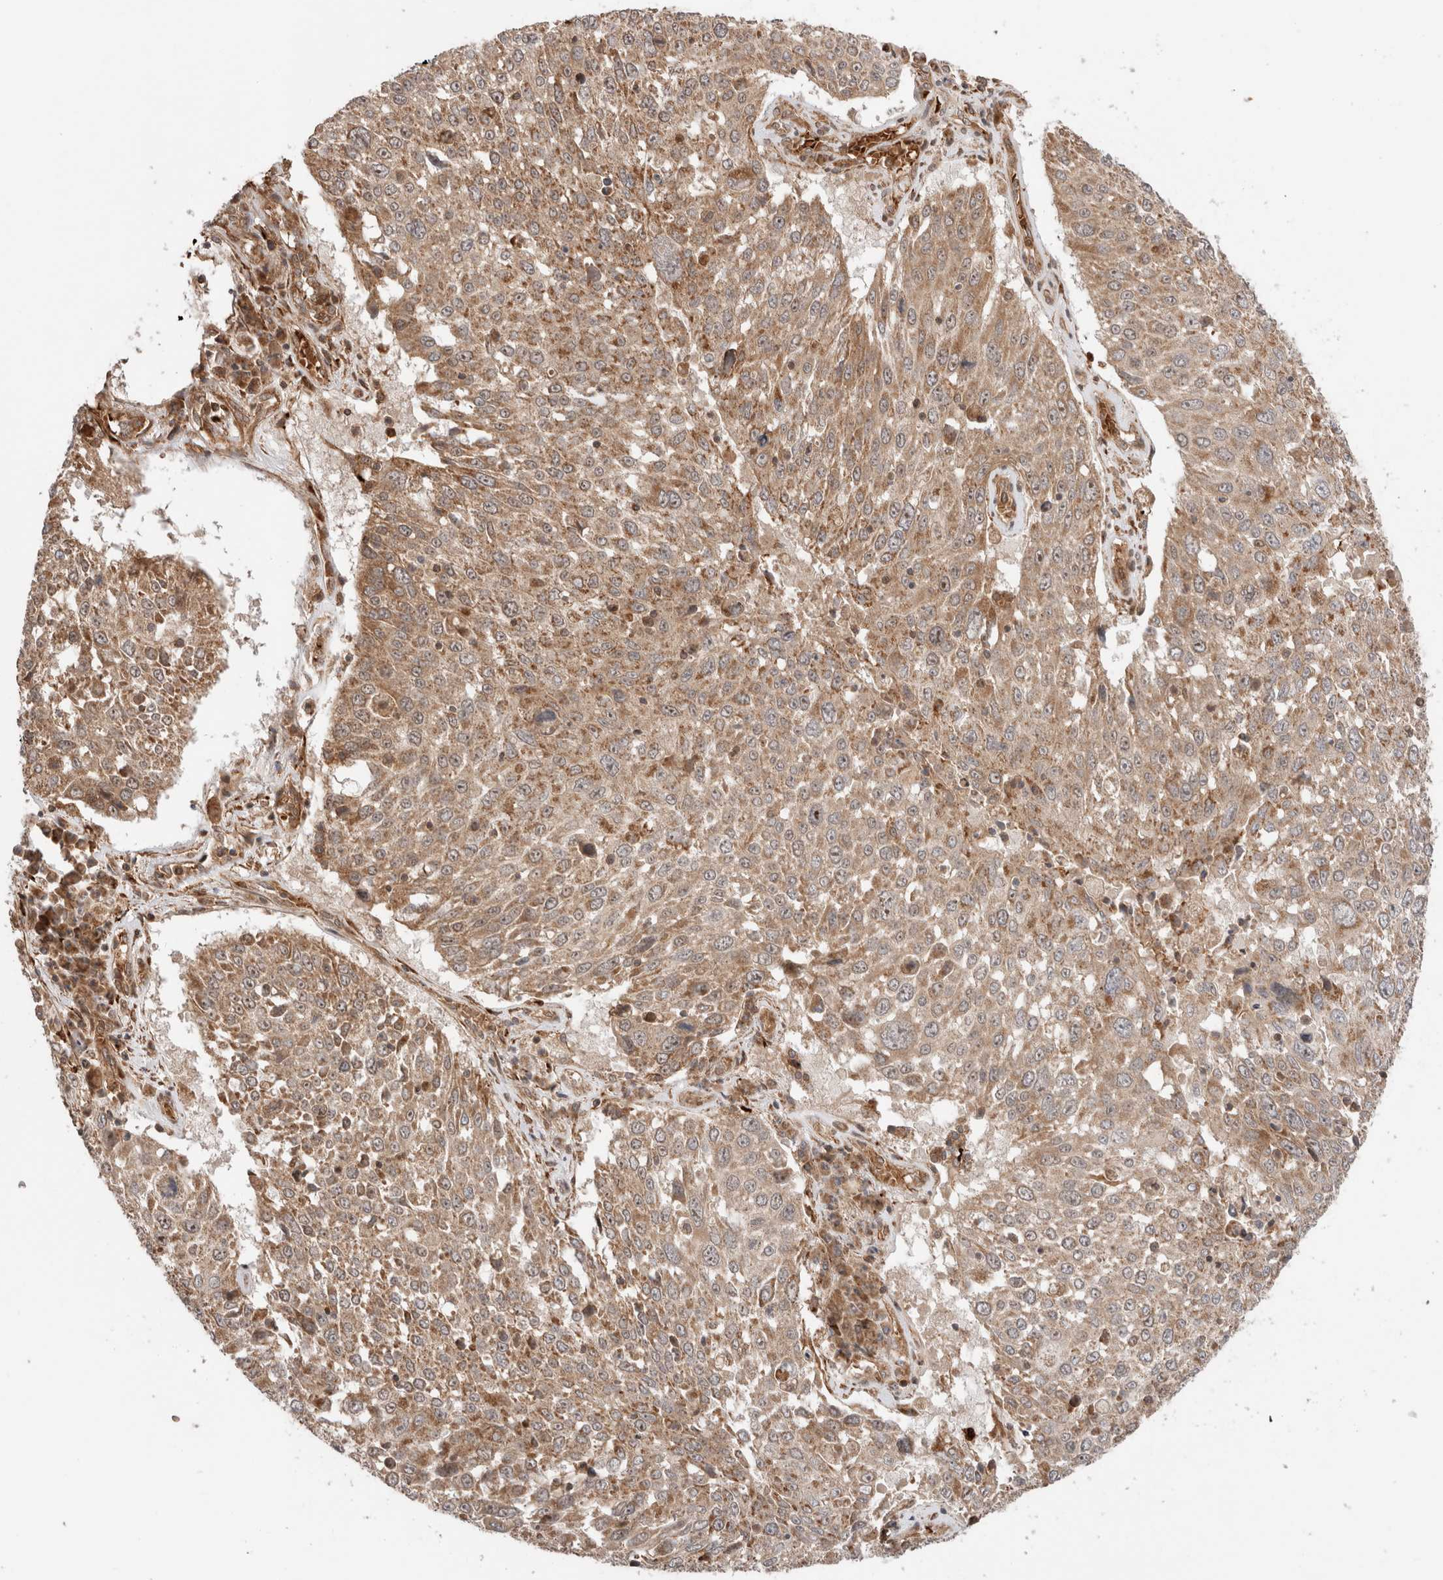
{"staining": {"intensity": "moderate", "quantity": ">75%", "location": "cytoplasmic/membranous"}, "tissue": "lung cancer", "cell_type": "Tumor cells", "image_type": "cancer", "snomed": [{"axis": "morphology", "description": "Squamous cell carcinoma, NOS"}, {"axis": "topography", "description": "Lung"}], "caption": "Squamous cell carcinoma (lung) stained with a protein marker shows moderate staining in tumor cells.", "gene": "ZNF649", "patient": {"sex": "male", "age": 65}}